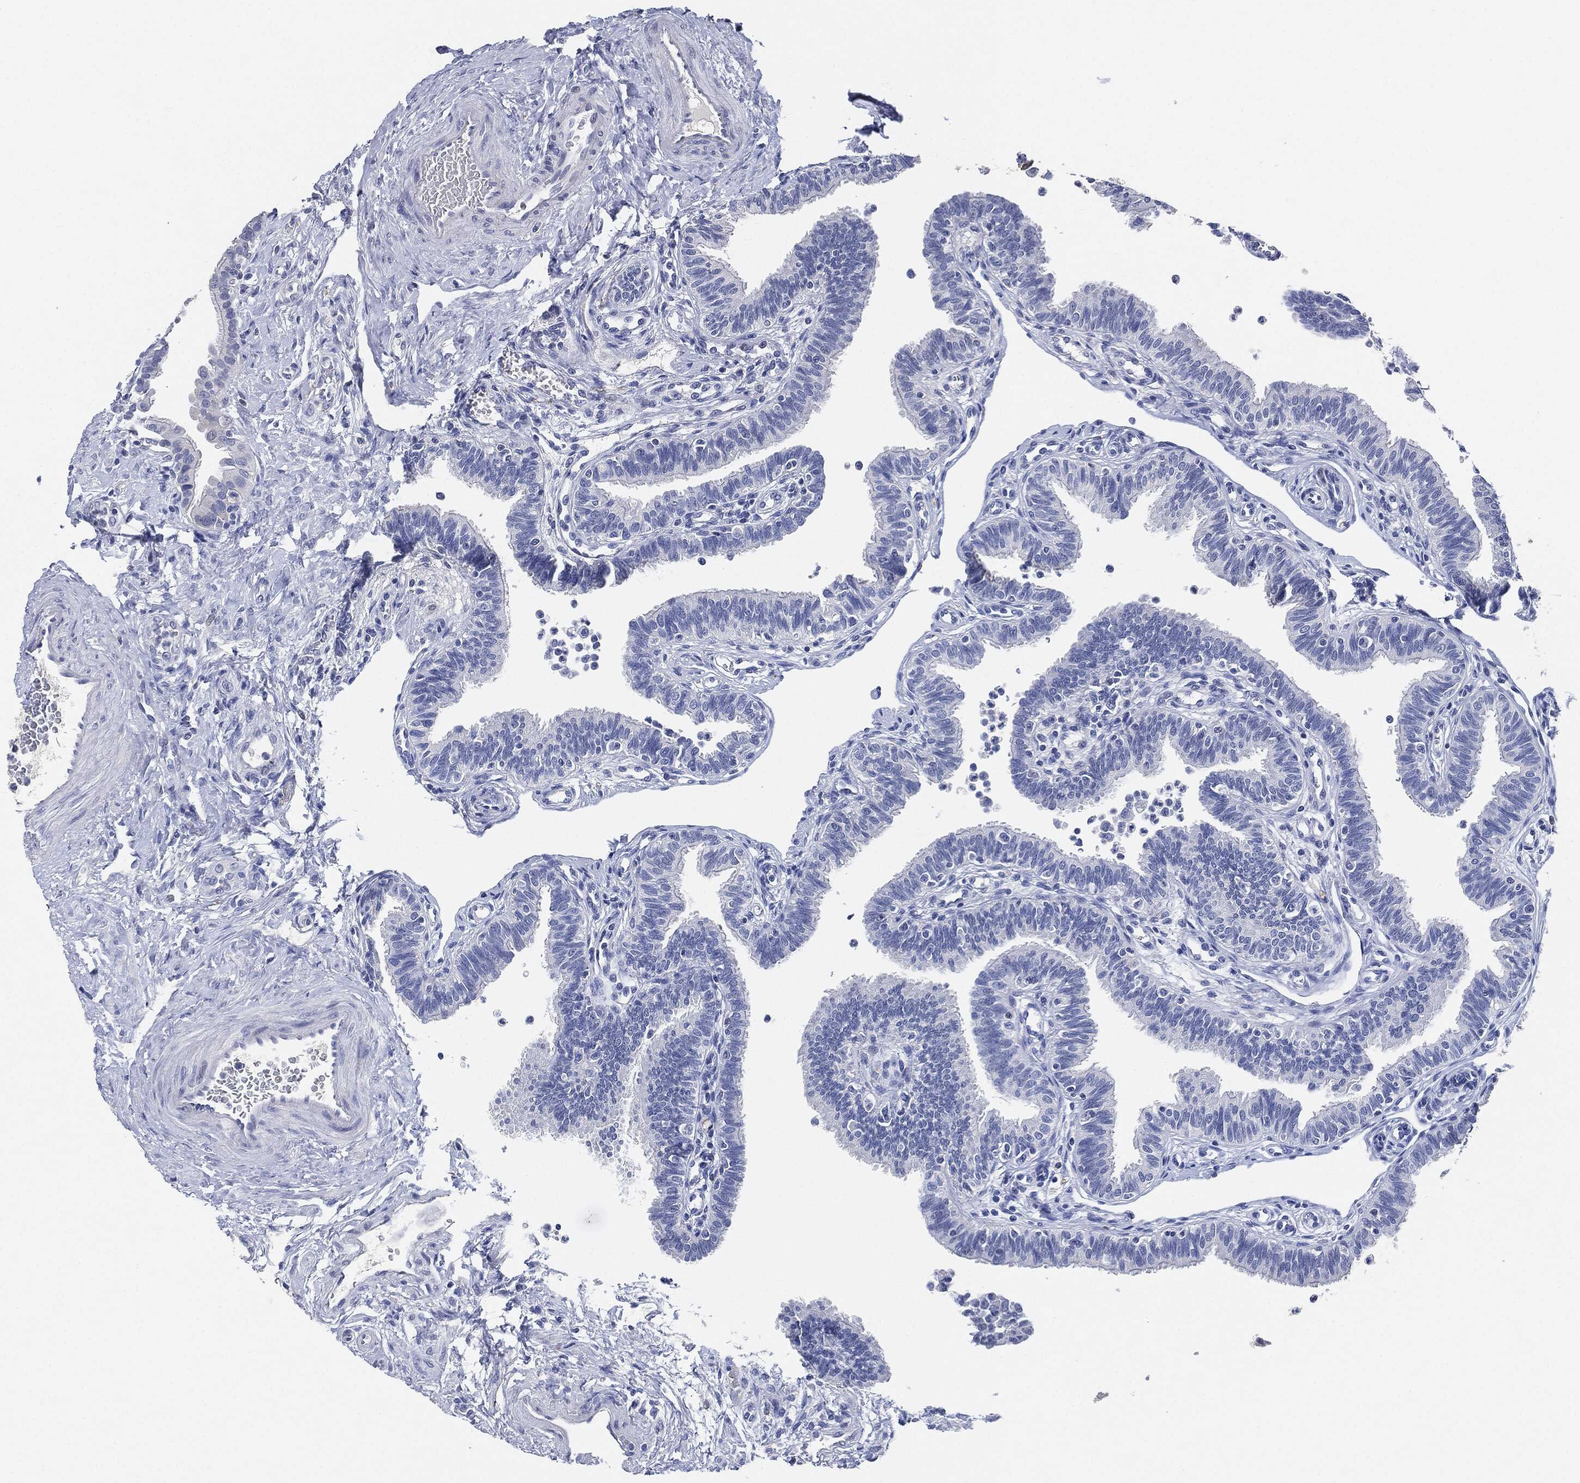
{"staining": {"intensity": "negative", "quantity": "none", "location": "none"}, "tissue": "fallopian tube", "cell_type": "Glandular cells", "image_type": "normal", "snomed": [{"axis": "morphology", "description": "Normal tissue, NOS"}, {"axis": "topography", "description": "Fallopian tube"}], "caption": "The photomicrograph reveals no staining of glandular cells in benign fallopian tube.", "gene": "NTRK1", "patient": {"sex": "female", "age": 36}}